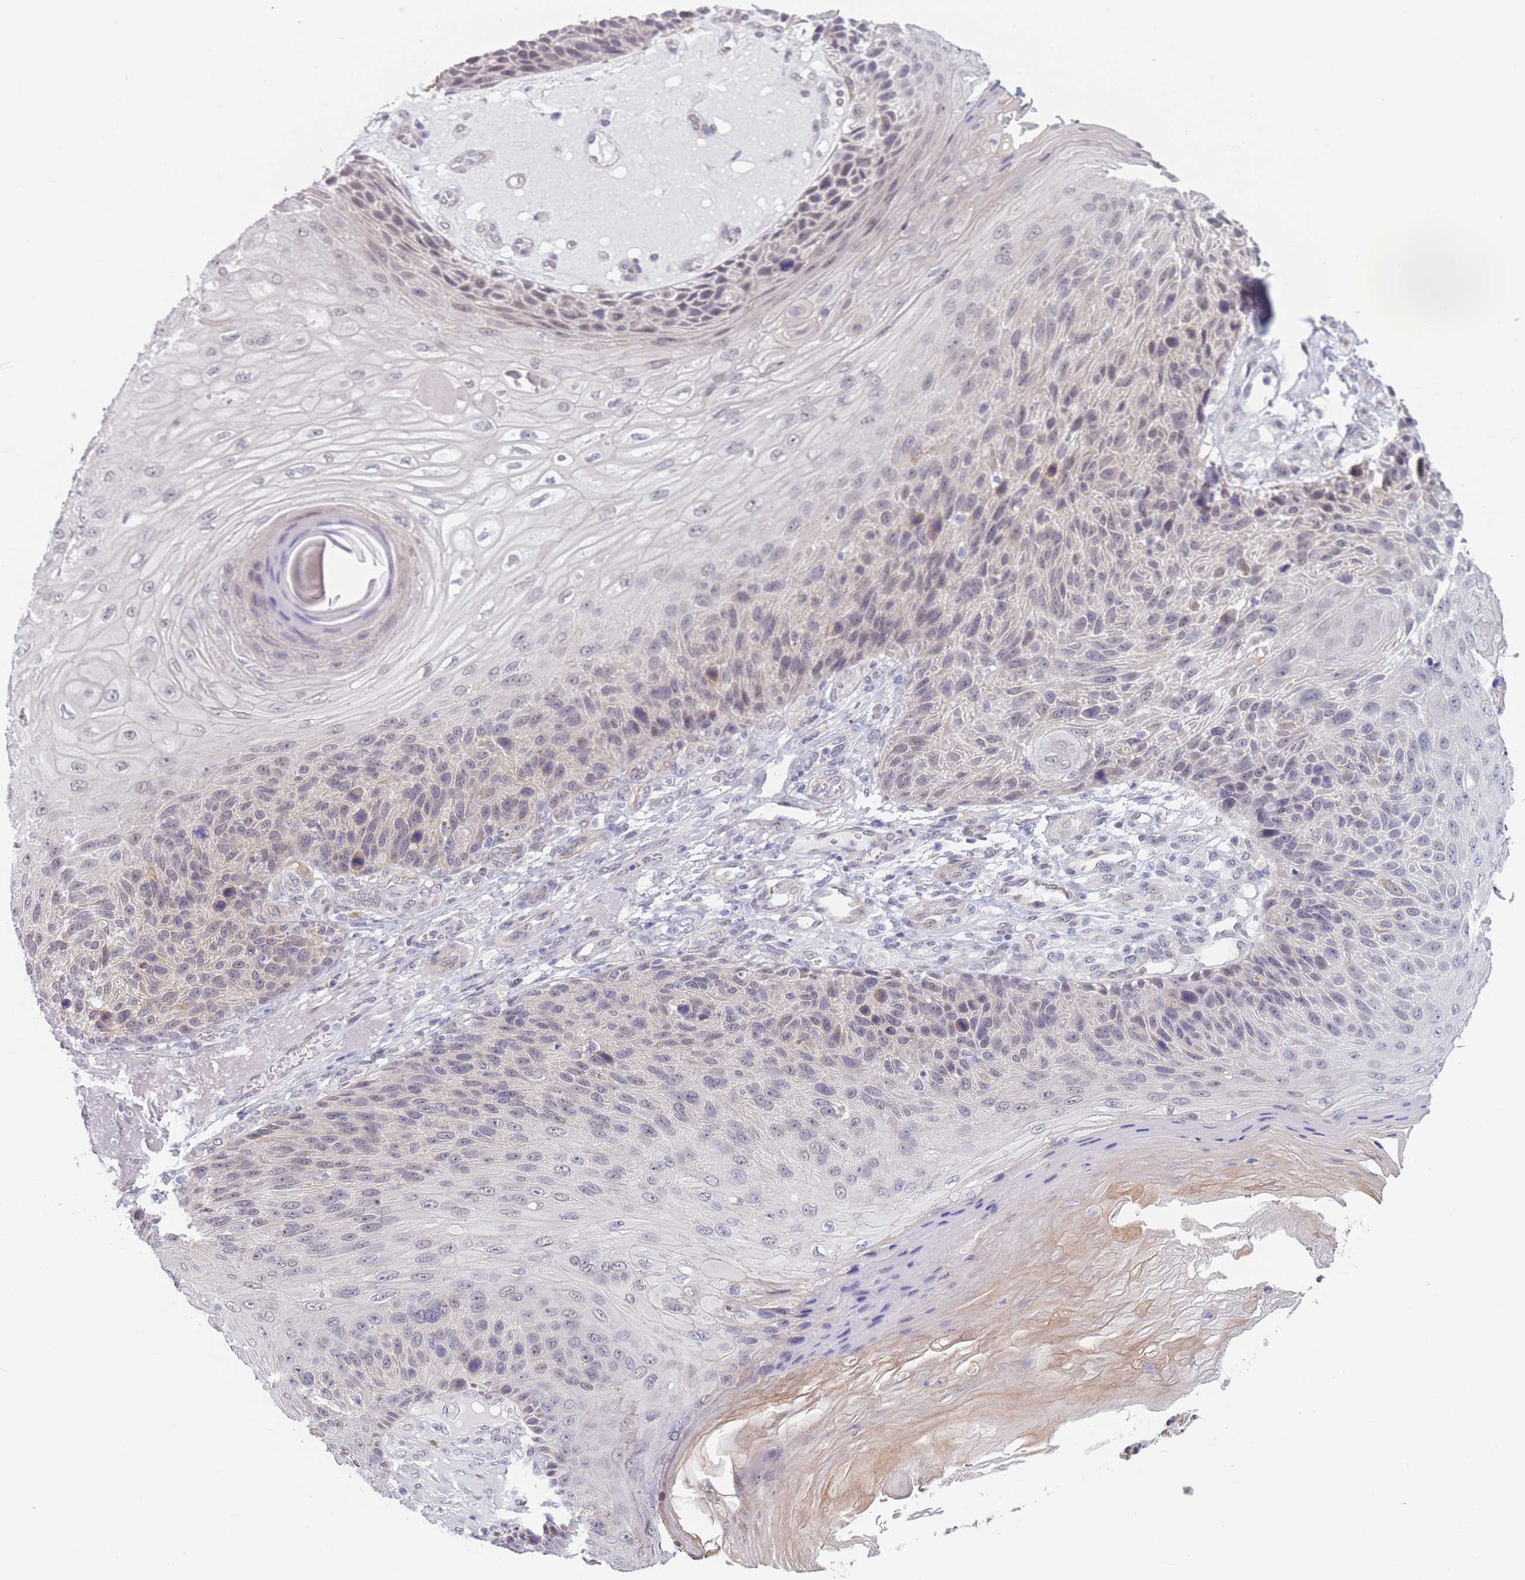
{"staining": {"intensity": "negative", "quantity": "none", "location": "none"}, "tissue": "skin cancer", "cell_type": "Tumor cells", "image_type": "cancer", "snomed": [{"axis": "morphology", "description": "Squamous cell carcinoma, NOS"}, {"axis": "topography", "description": "Skin"}], "caption": "Protein analysis of skin cancer reveals no significant expression in tumor cells. Brightfield microscopy of IHC stained with DAB (3,3'-diaminobenzidine) (brown) and hematoxylin (blue), captured at high magnification.", "gene": "PODXL", "patient": {"sex": "female", "age": 88}}